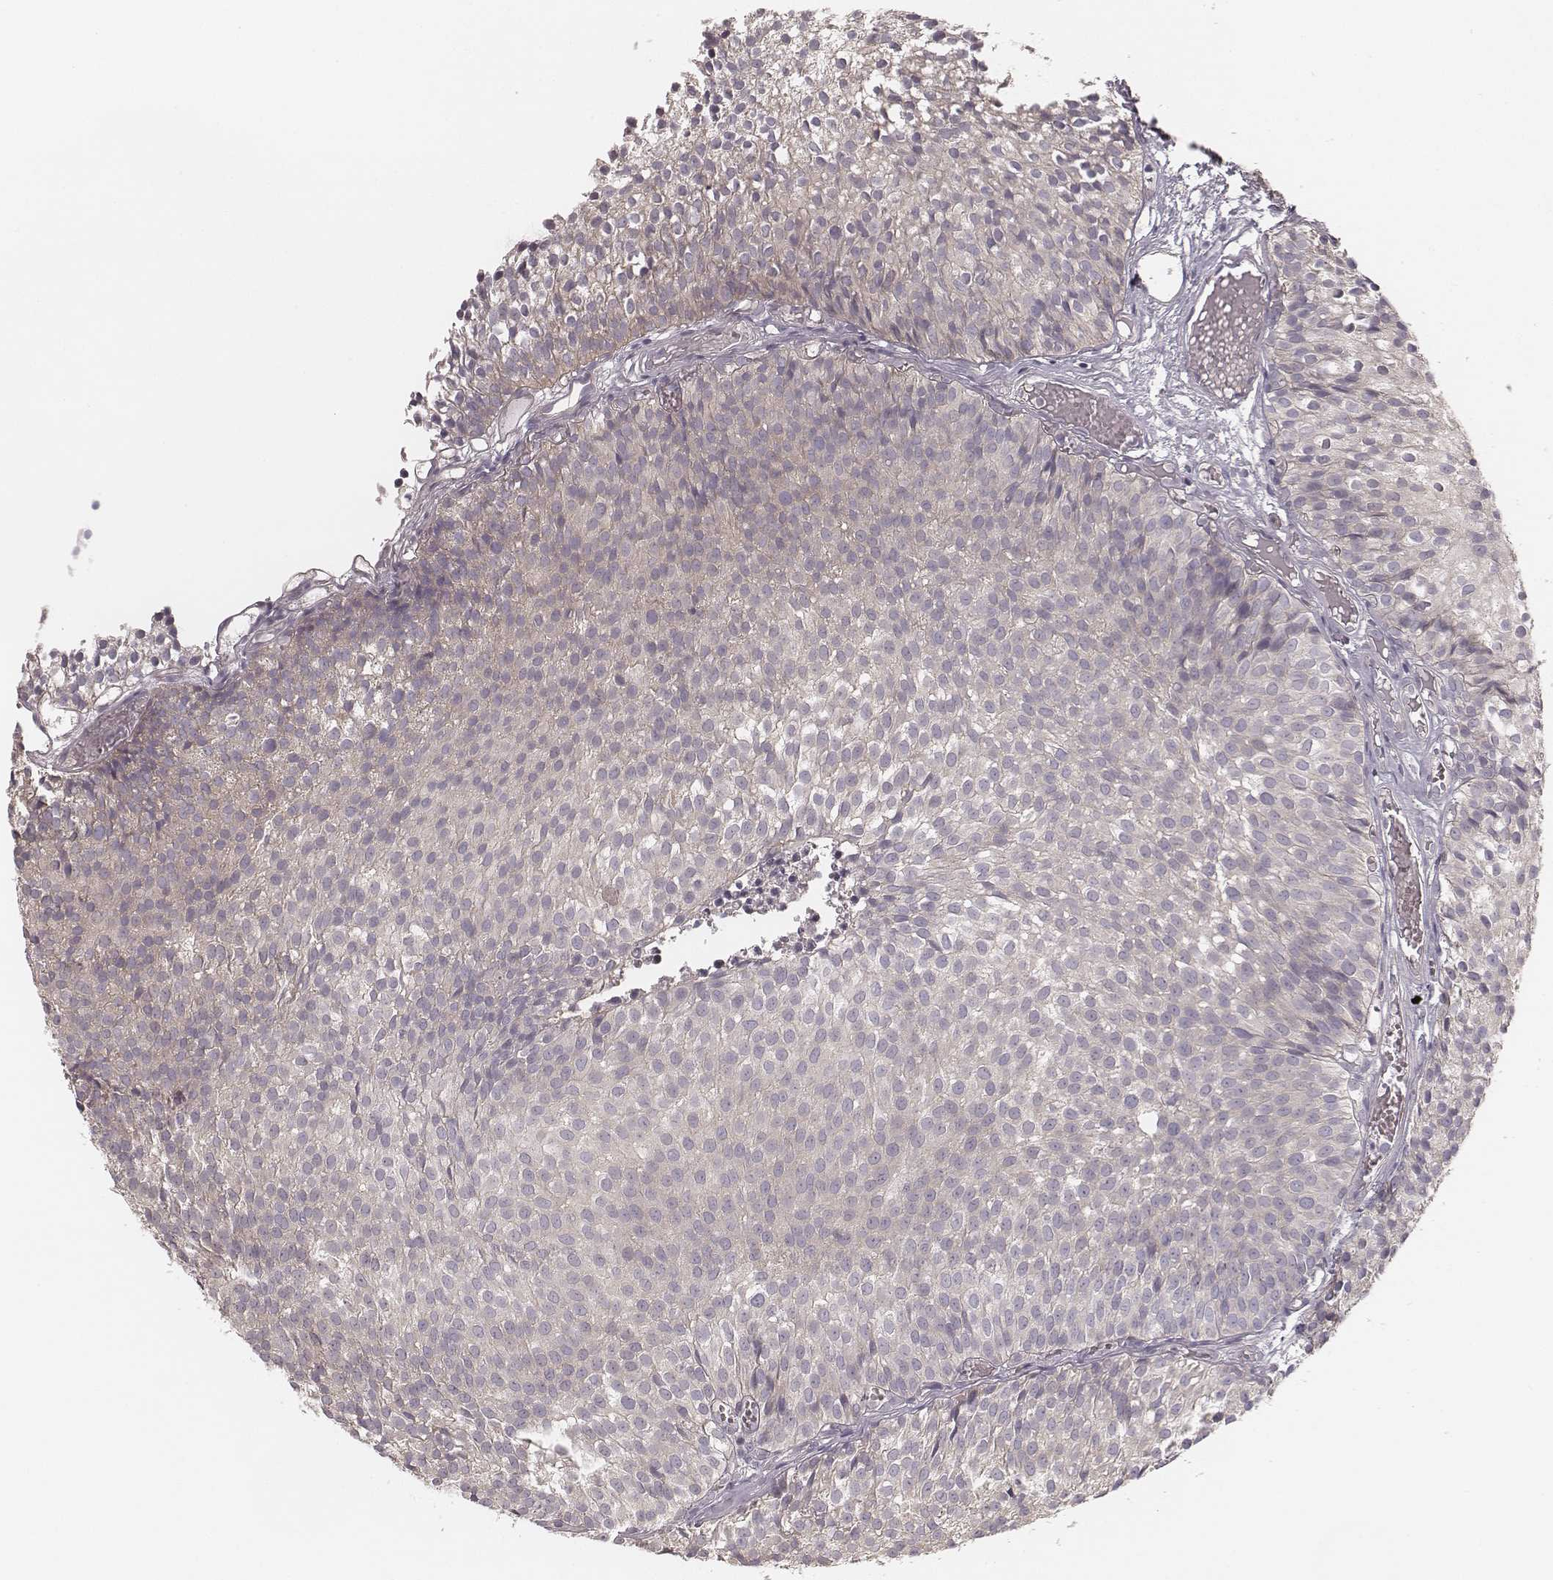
{"staining": {"intensity": "weak", "quantity": "<25%", "location": "cytoplasmic/membranous"}, "tissue": "urothelial cancer", "cell_type": "Tumor cells", "image_type": "cancer", "snomed": [{"axis": "morphology", "description": "Urothelial carcinoma, Low grade"}, {"axis": "topography", "description": "Urinary bladder"}], "caption": "Protein analysis of urothelial carcinoma (low-grade) exhibits no significant expression in tumor cells.", "gene": "TDRD5", "patient": {"sex": "male", "age": 63}}